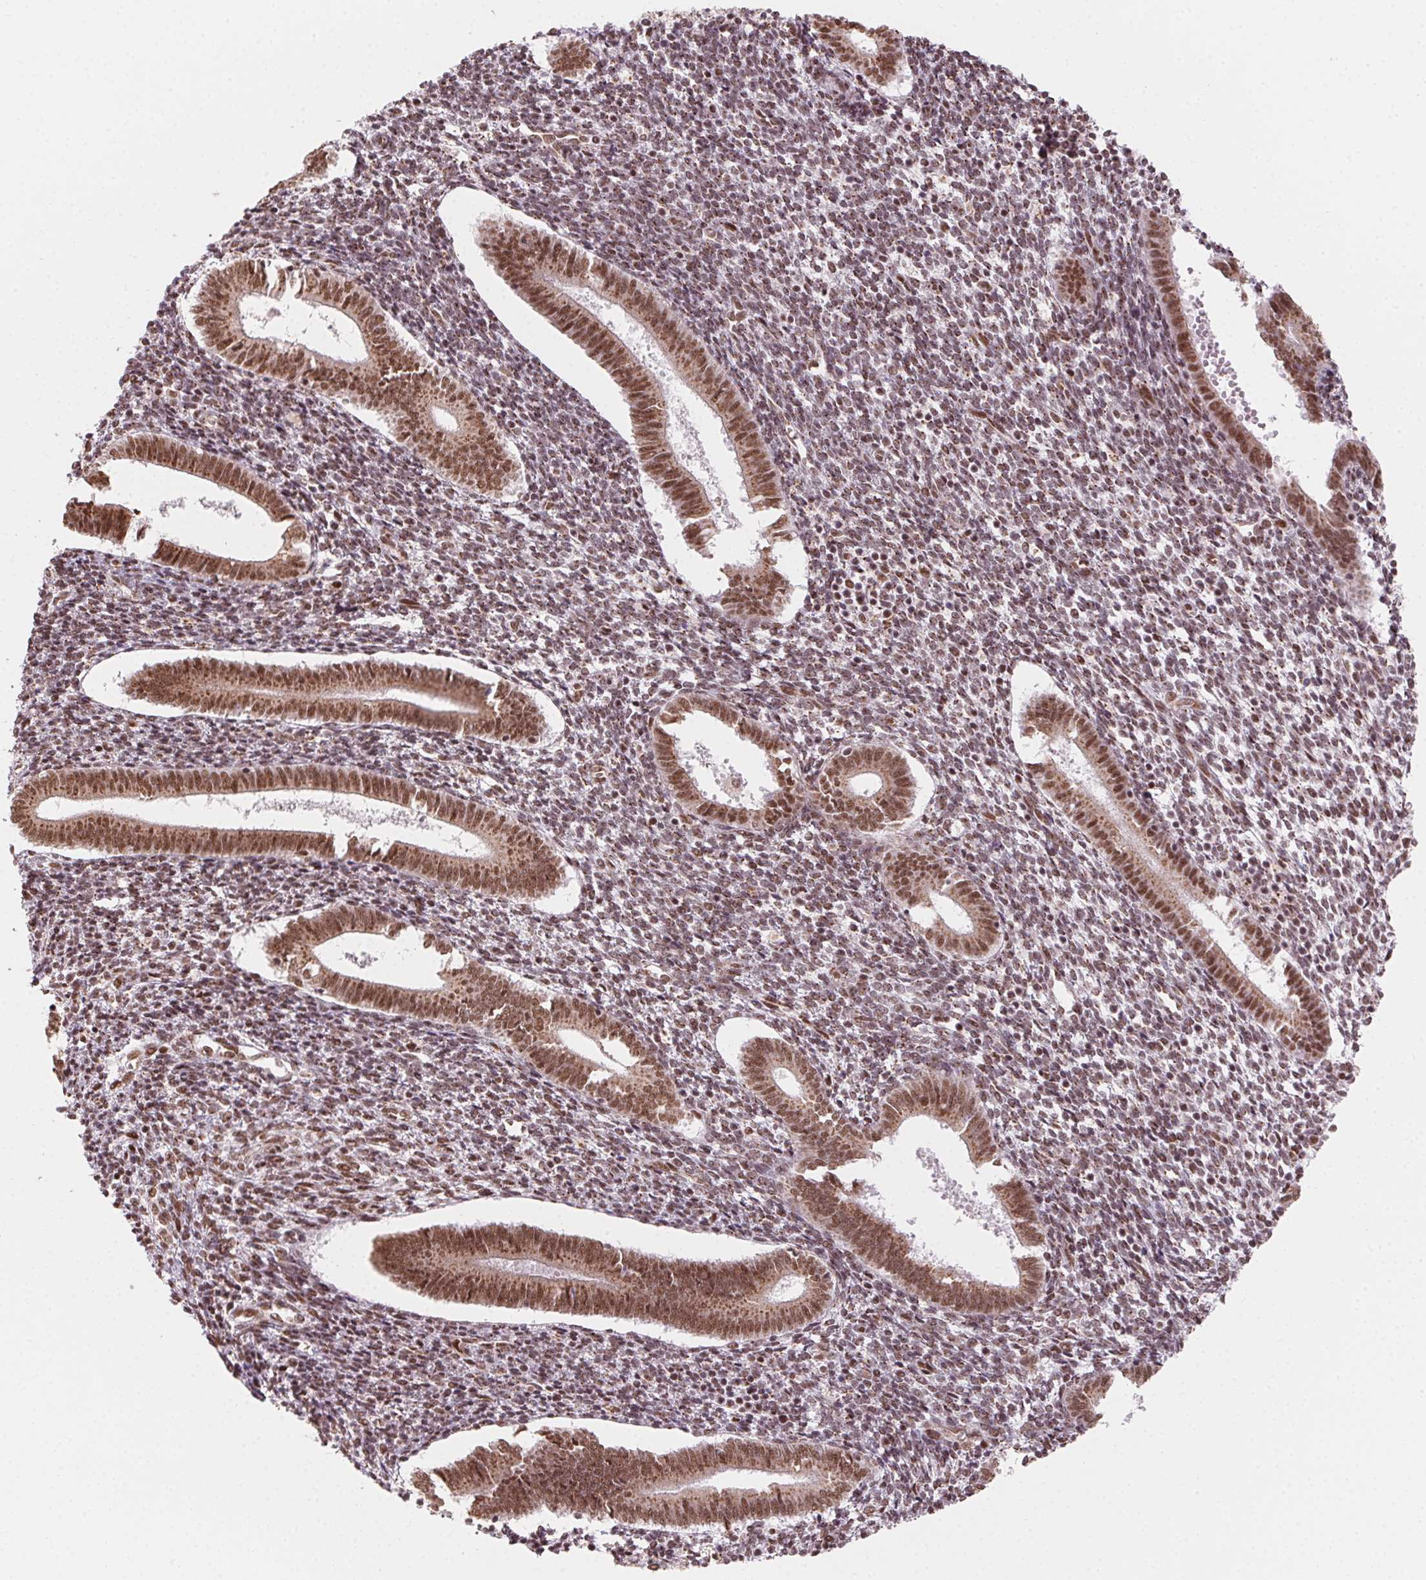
{"staining": {"intensity": "moderate", "quantity": "25%-75%", "location": "nuclear"}, "tissue": "endometrium", "cell_type": "Cells in endometrial stroma", "image_type": "normal", "snomed": [{"axis": "morphology", "description": "Normal tissue, NOS"}, {"axis": "topography", "description": "Endometrium"}], "caption": "Protein expression analysis of benign endometrium reveals moderate nuclear positivity in approximately 25%-75% of cells in endometrial stroma.", "gene": "TOPORS", "patient": {"sex": "female", "age": 25}}